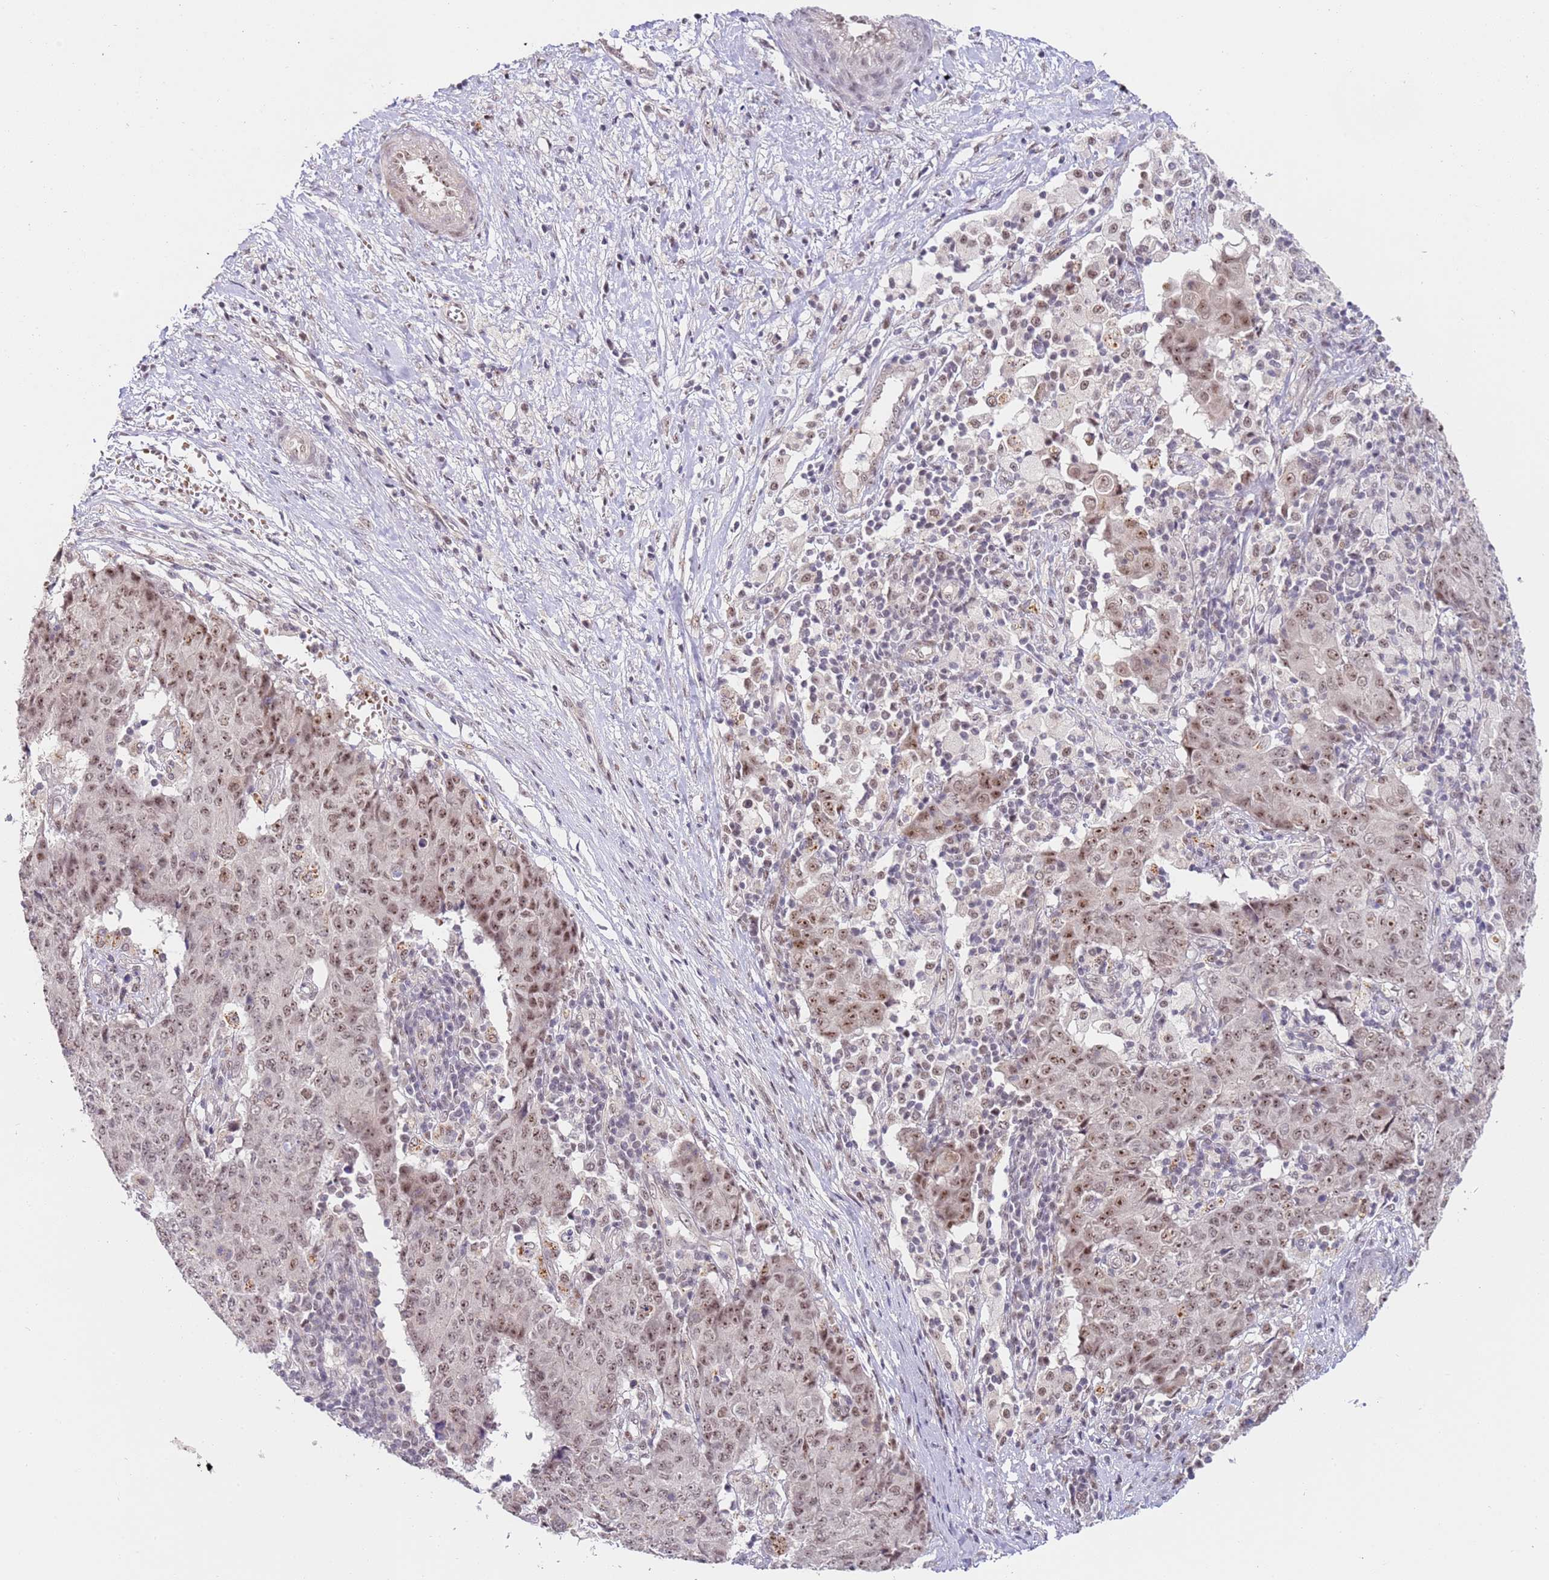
{"staining": {"intensity": "moderate", "quantity": ">75%", "location": "nuclear"}, "tissue": "ovarian cancer", "cell_type": "Tumor cells", "image_type": "cancer", "snomed": [{"axis": "morphology", "description": "Carcinoma, endometroid"}, {"axis": "topography", "description": "Ovary"}], "caption": "DAB immunohistochemical staining of ovarian endometroid carcinoma reveals moderate nuclear protein staining in approximately >75% of tumor cells.", "gene": "LGALSL", "patient": {"sex": "female", "age": 42}}